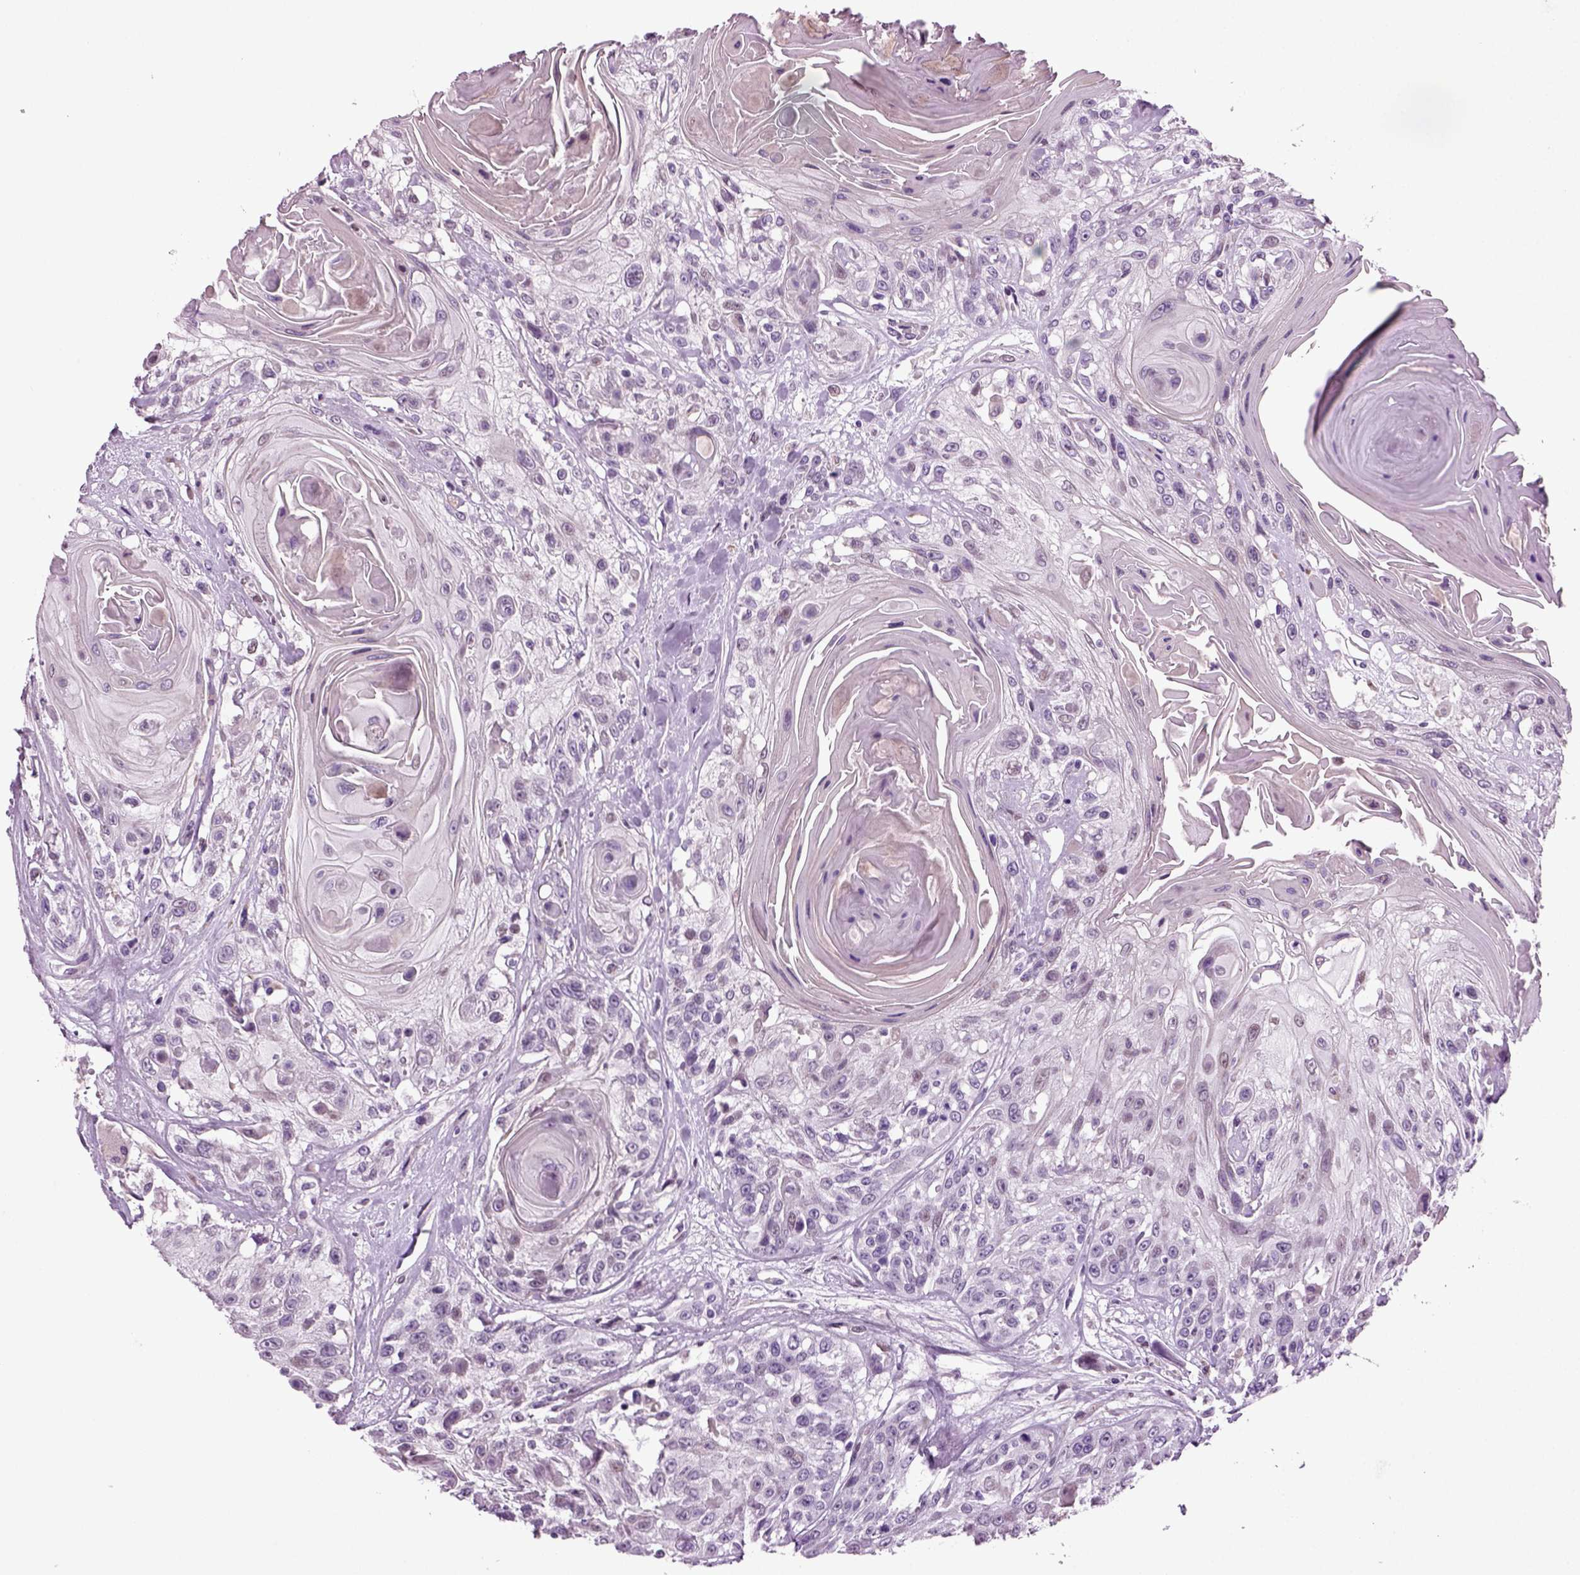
{"staining": {"intensity": "negative", "quantity": "none", "location": "none"}, "tissue": "head and neck cancer", "cell_type": "Tumor cells", "image_type": "cancer", "snomed": [{"axis": "morphology", "description": "Squamous cell carcinoma, NOS"}, {"axis": "topography", "description": "Head-Neck"}], "caption": "This is an immunohistochemistry (IHC) histopathology image of head and neck cancer. There is no positivity in tumor cells.", "gene": "ARID3A", "patient": {"sex": "female", "age": 59}}